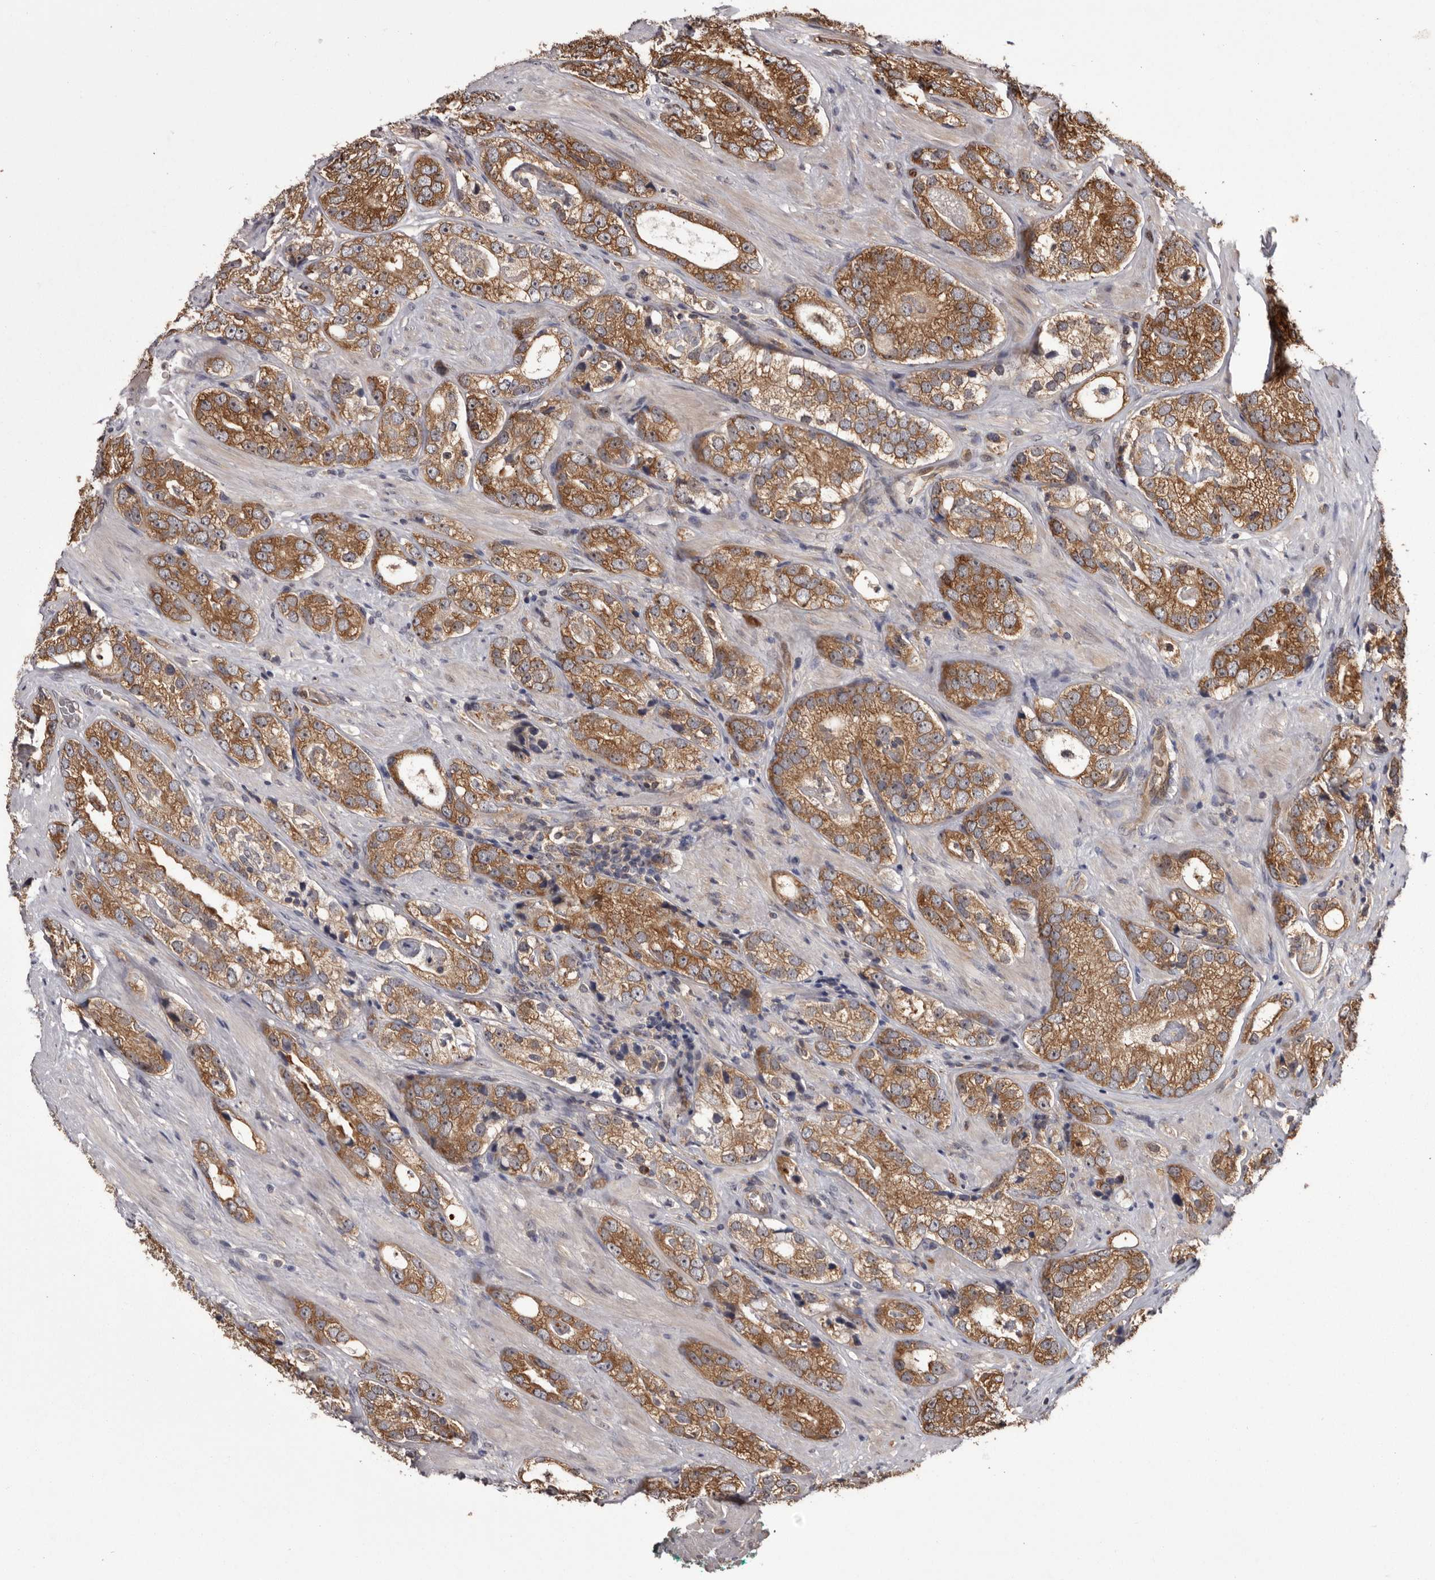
{"staining": {"intensity": "moderate", "quantity": ">75%", "location": "cytoplasmic/membranous"}, "tissue": "prostate cancer", "cell_type": "Tumor cells", "image_type": "cancer", "snomed": [{"axis": "morphology", "description": "Adenocarcinoma, High grade"}, {"axis": "topography", "description": "Prostate"}], "caption": "The immunohistochemical stain labels moderate cytoplasmic/membranous positivity in tumor cells of prostate cancer tissue. (IHC, brightfield microscopy, high magnification).", "gene": "DARS1", "patient": {"sex": "male", "age": 56}}